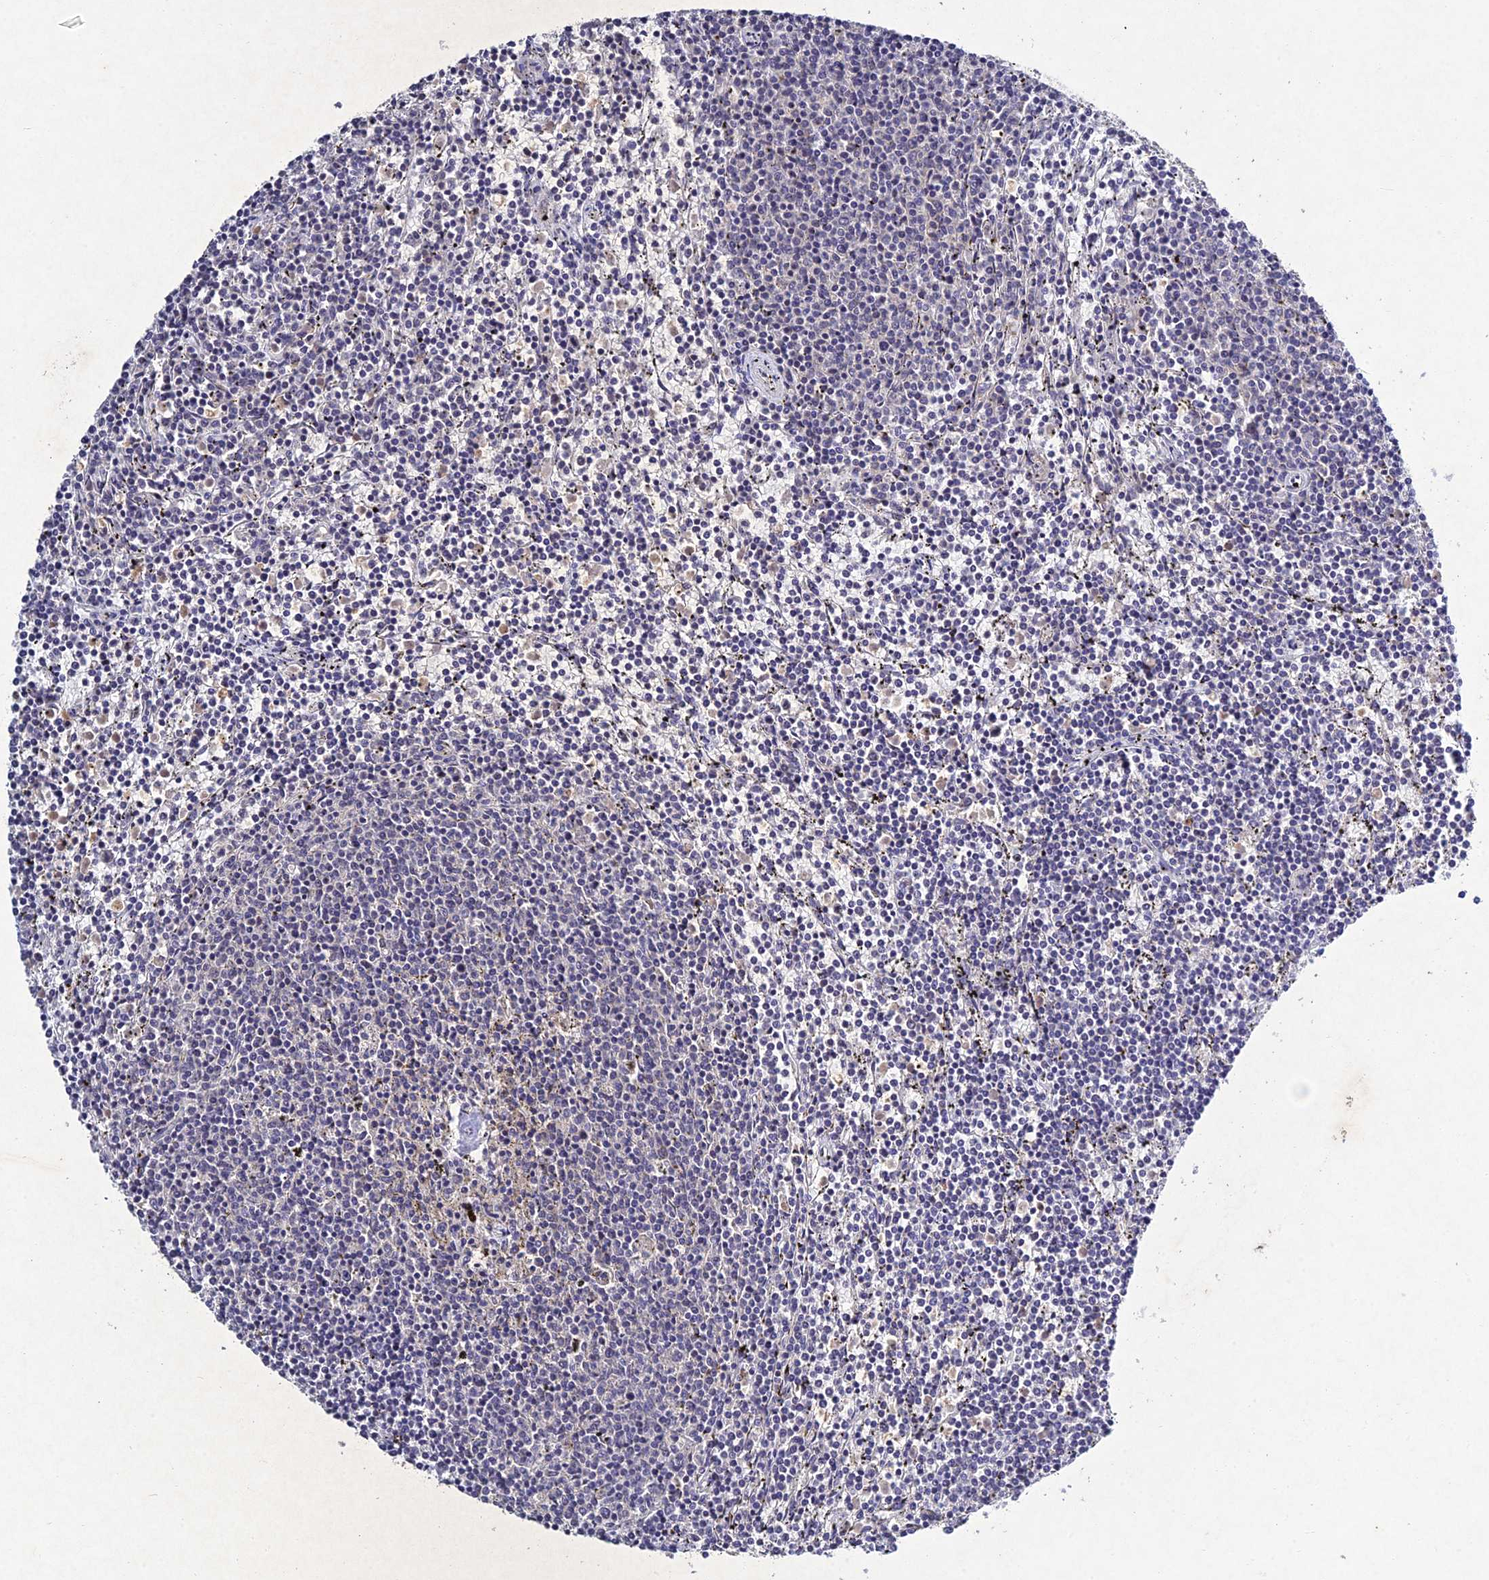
{"staining": {"intensity": "negative", "quantity": "none", "location": "none"}, "tissue": "lymphoma", "cell_type": "Tumor cells", "image_type": "cancer", "snomed": [{"axis": "morphology", "description": "Malignant lymphoma, non-Hodgkin's type, Low grade"}, {"axis": "topography", "description": "Spleen"}], "caption": "There is no significant positivity in tumor cells of lymphoma.", "gene": "CHST5", "patient": {"sex": "female", "age": 50}}